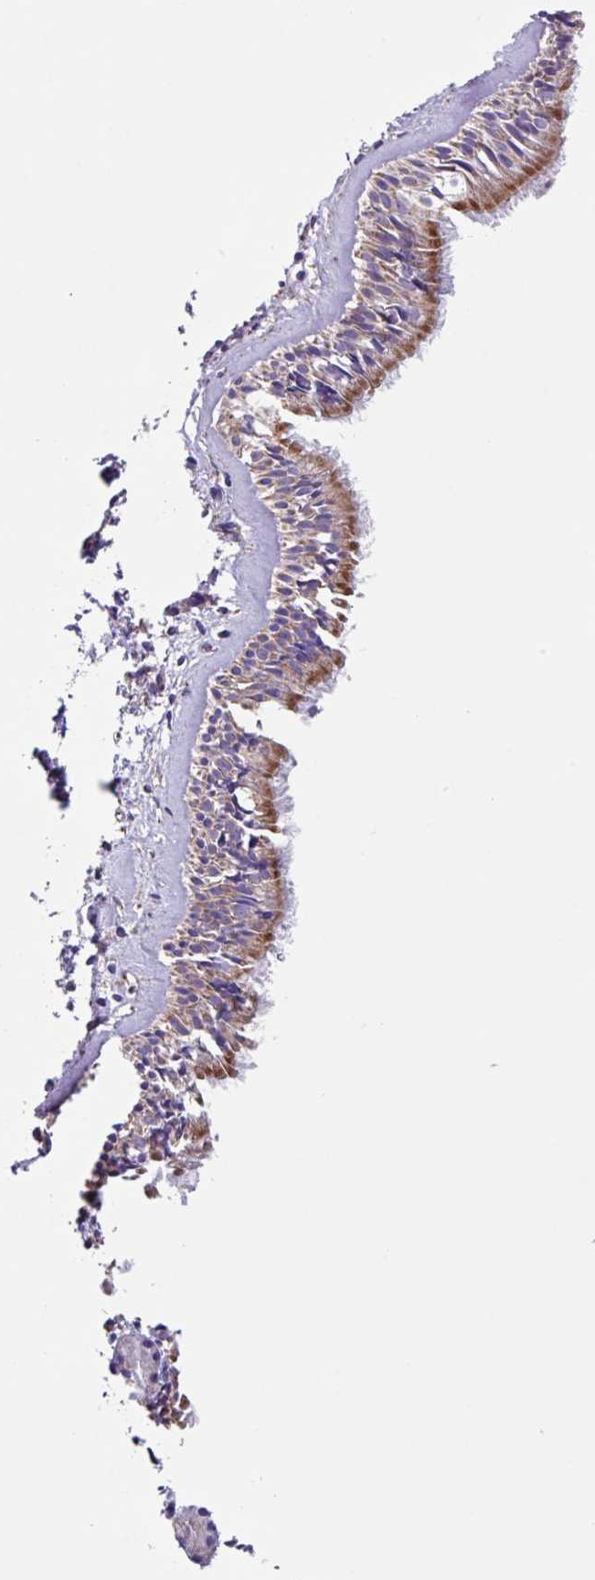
{"staining": {"intensity": "moderate", "quantity": "25%-75%", "location": "cytoplasmic/membranous"}, "tissue": "nasopharynx", "cell_type": "Respiratory epithelial cells", "image_type": "normal", "snomed": [{"axis": "morphology", "description": "Normal tissue, NOS"}, {"axis": "topography", "description": "Nasopharynx"}], "caption": "A brown stain highlights moderate cytoplasmic/membranous positivity of a protein in respiratory epithelial cells of normal human nasopharynx. The staining was performed using DAB (3,3'-diaminobenzidine) to visualize the protein expression in brown, while the nuclei were stained in blue with hematoxylin (Magnification: 20x).", "gene": "OTULIN", "patient": {"sex": "male", "age": 82}}